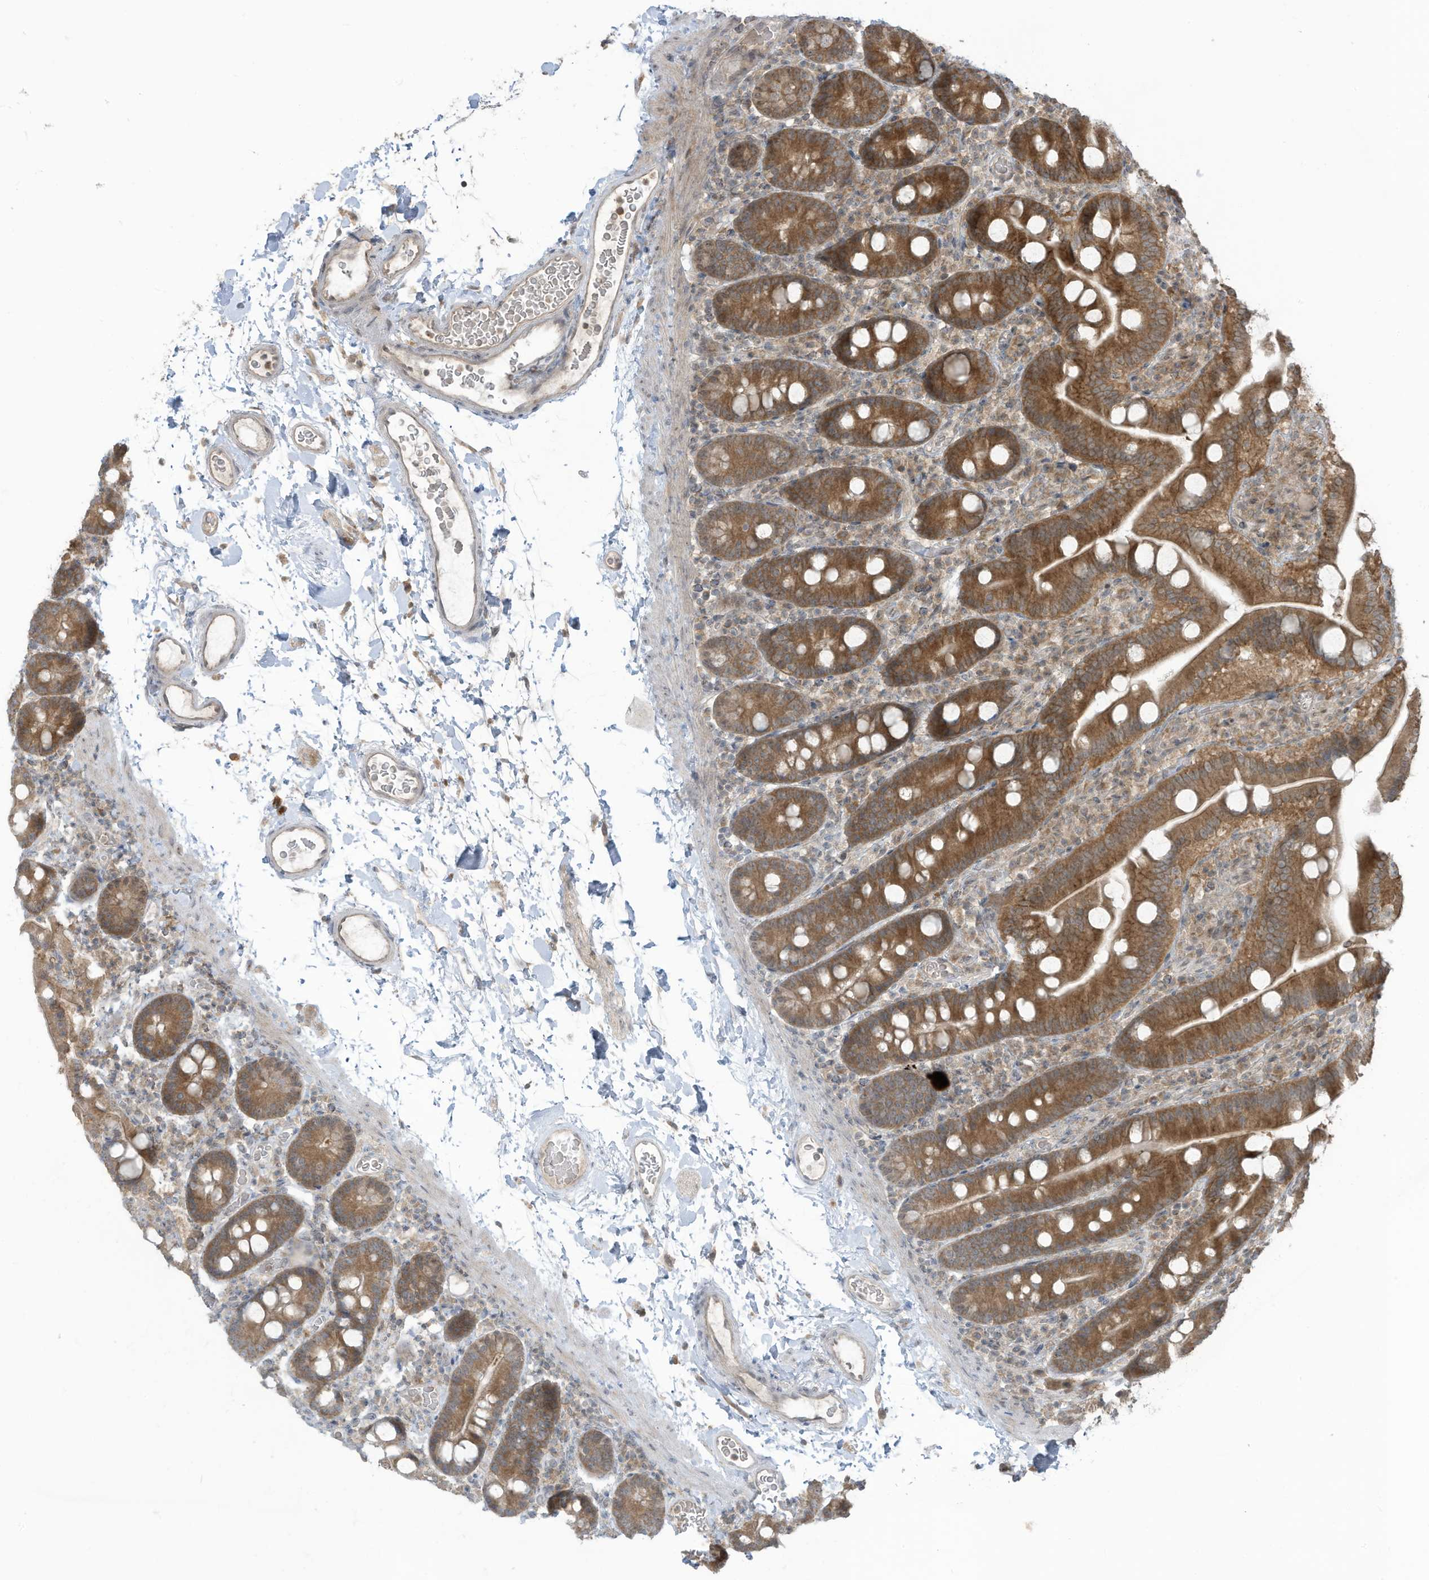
{"staining": {"intensity": "moderate", "quantity": ">75%", "location": "cytoplasmic/membranous"}, "tissue": "duodenum", "cell_type": "Glandular cells", "image_type": "normal", "snomed": [{"axis": "morphology", "description": "Normal tissue, NOS"}, {"axis": "topography", "description": "Duodenum"}], "caption": "A medium amount of moderate cytoplasmic/membranous expression is seen in approximately >75% of glandular cells in normal duodenum. (IHC, brightfield microscopy, high magnification).", "gene": "CARF", "patient": {"sex": "male", "age": 55}}